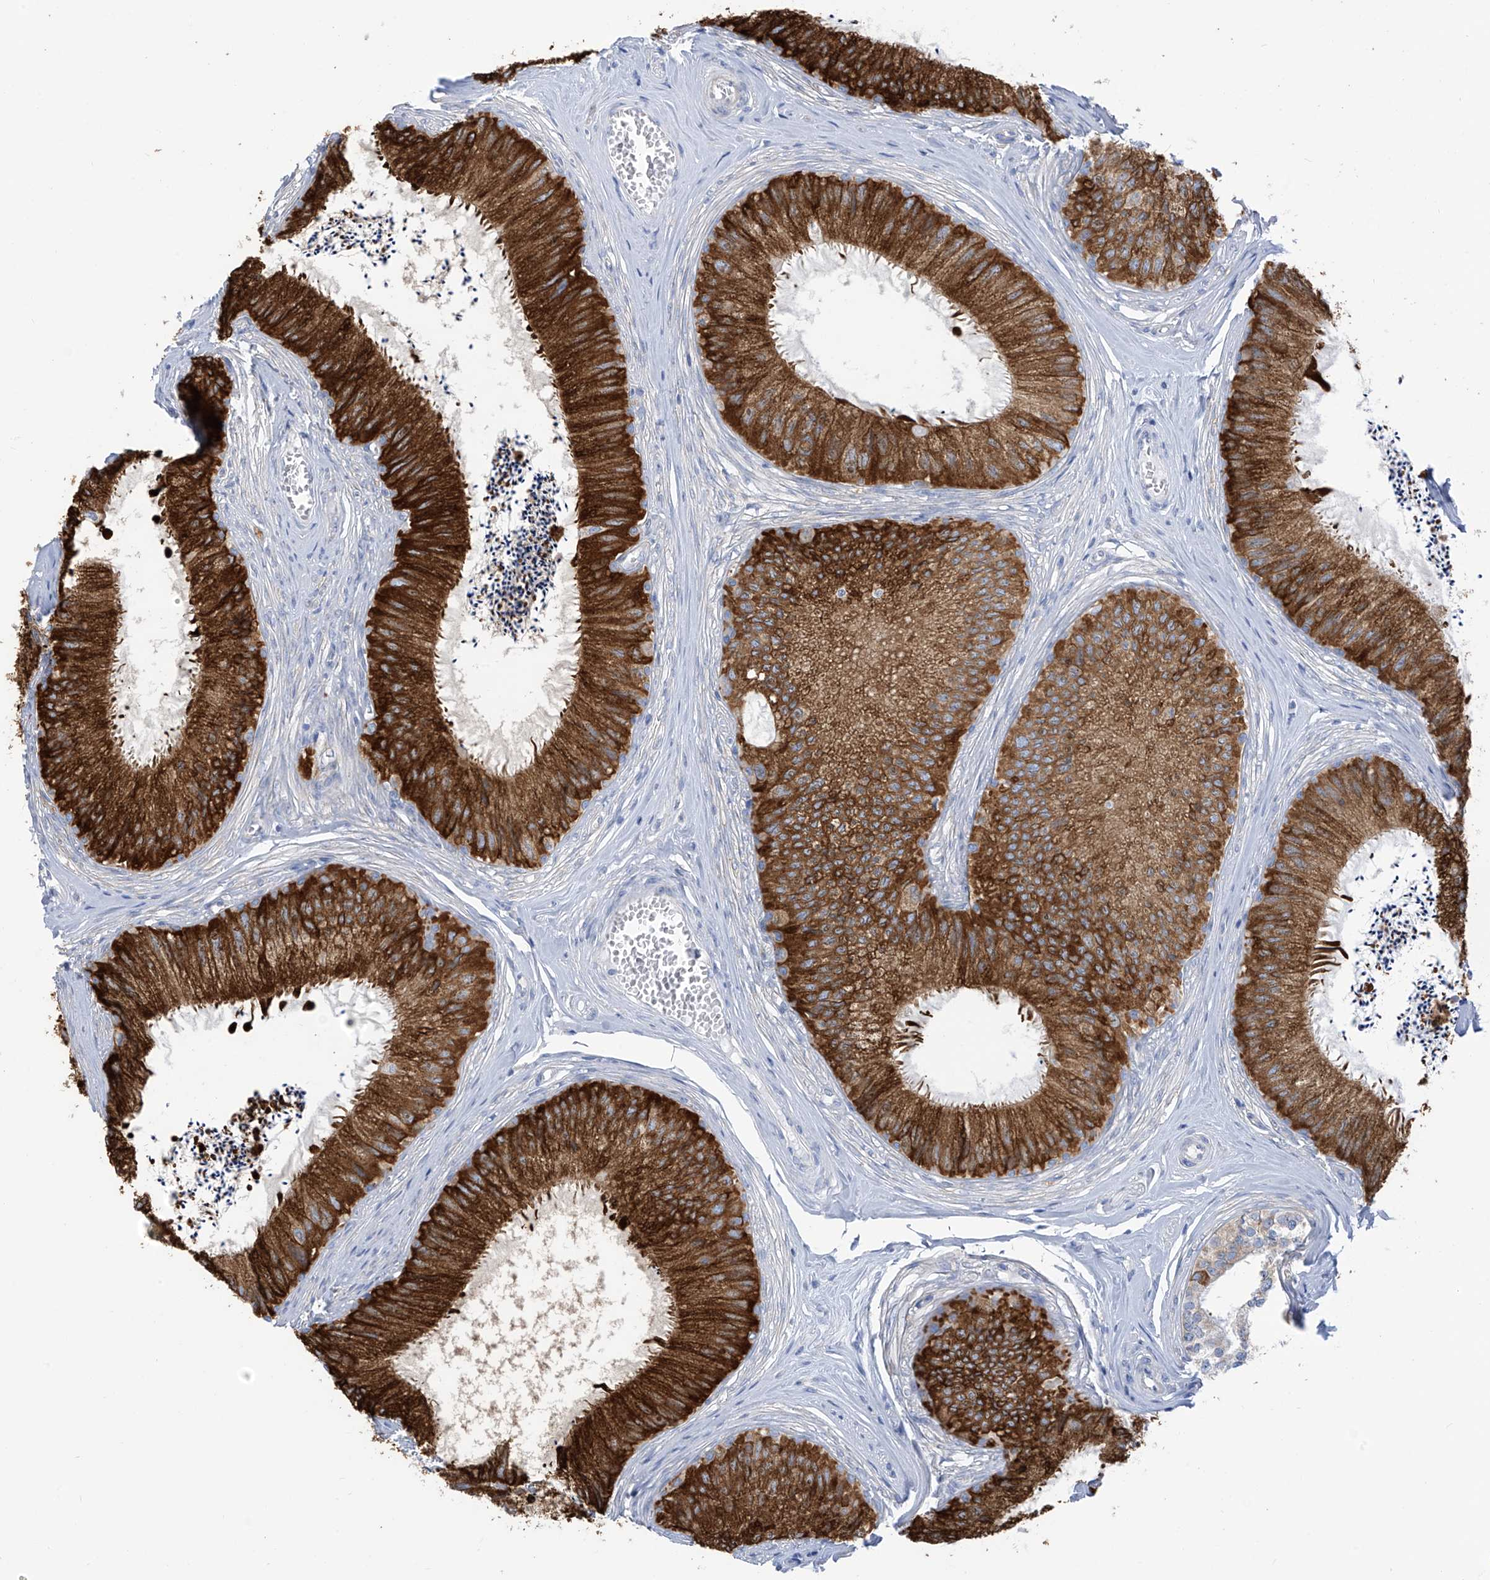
{"staining": {"intensity": "strong", "quantity": ">75%", "location": "cytoplasmic/membranous"}, "tissue": "epididymis", "cell_type": "Glandular cells", "image_type": "normal", "snomed": [{"axis": "morphology", "description": "Normal tissue, NOS"}, {"axis": "topography", "description": "Epididymis"}], "caption": "DAB immunohistochemical staining of benign epididymis displays strong cytoplasmic/membranous protein expression in about >75% of glandular cells.", "gene": "RCN2", "patient": {"sex": "male", "age": 79}}